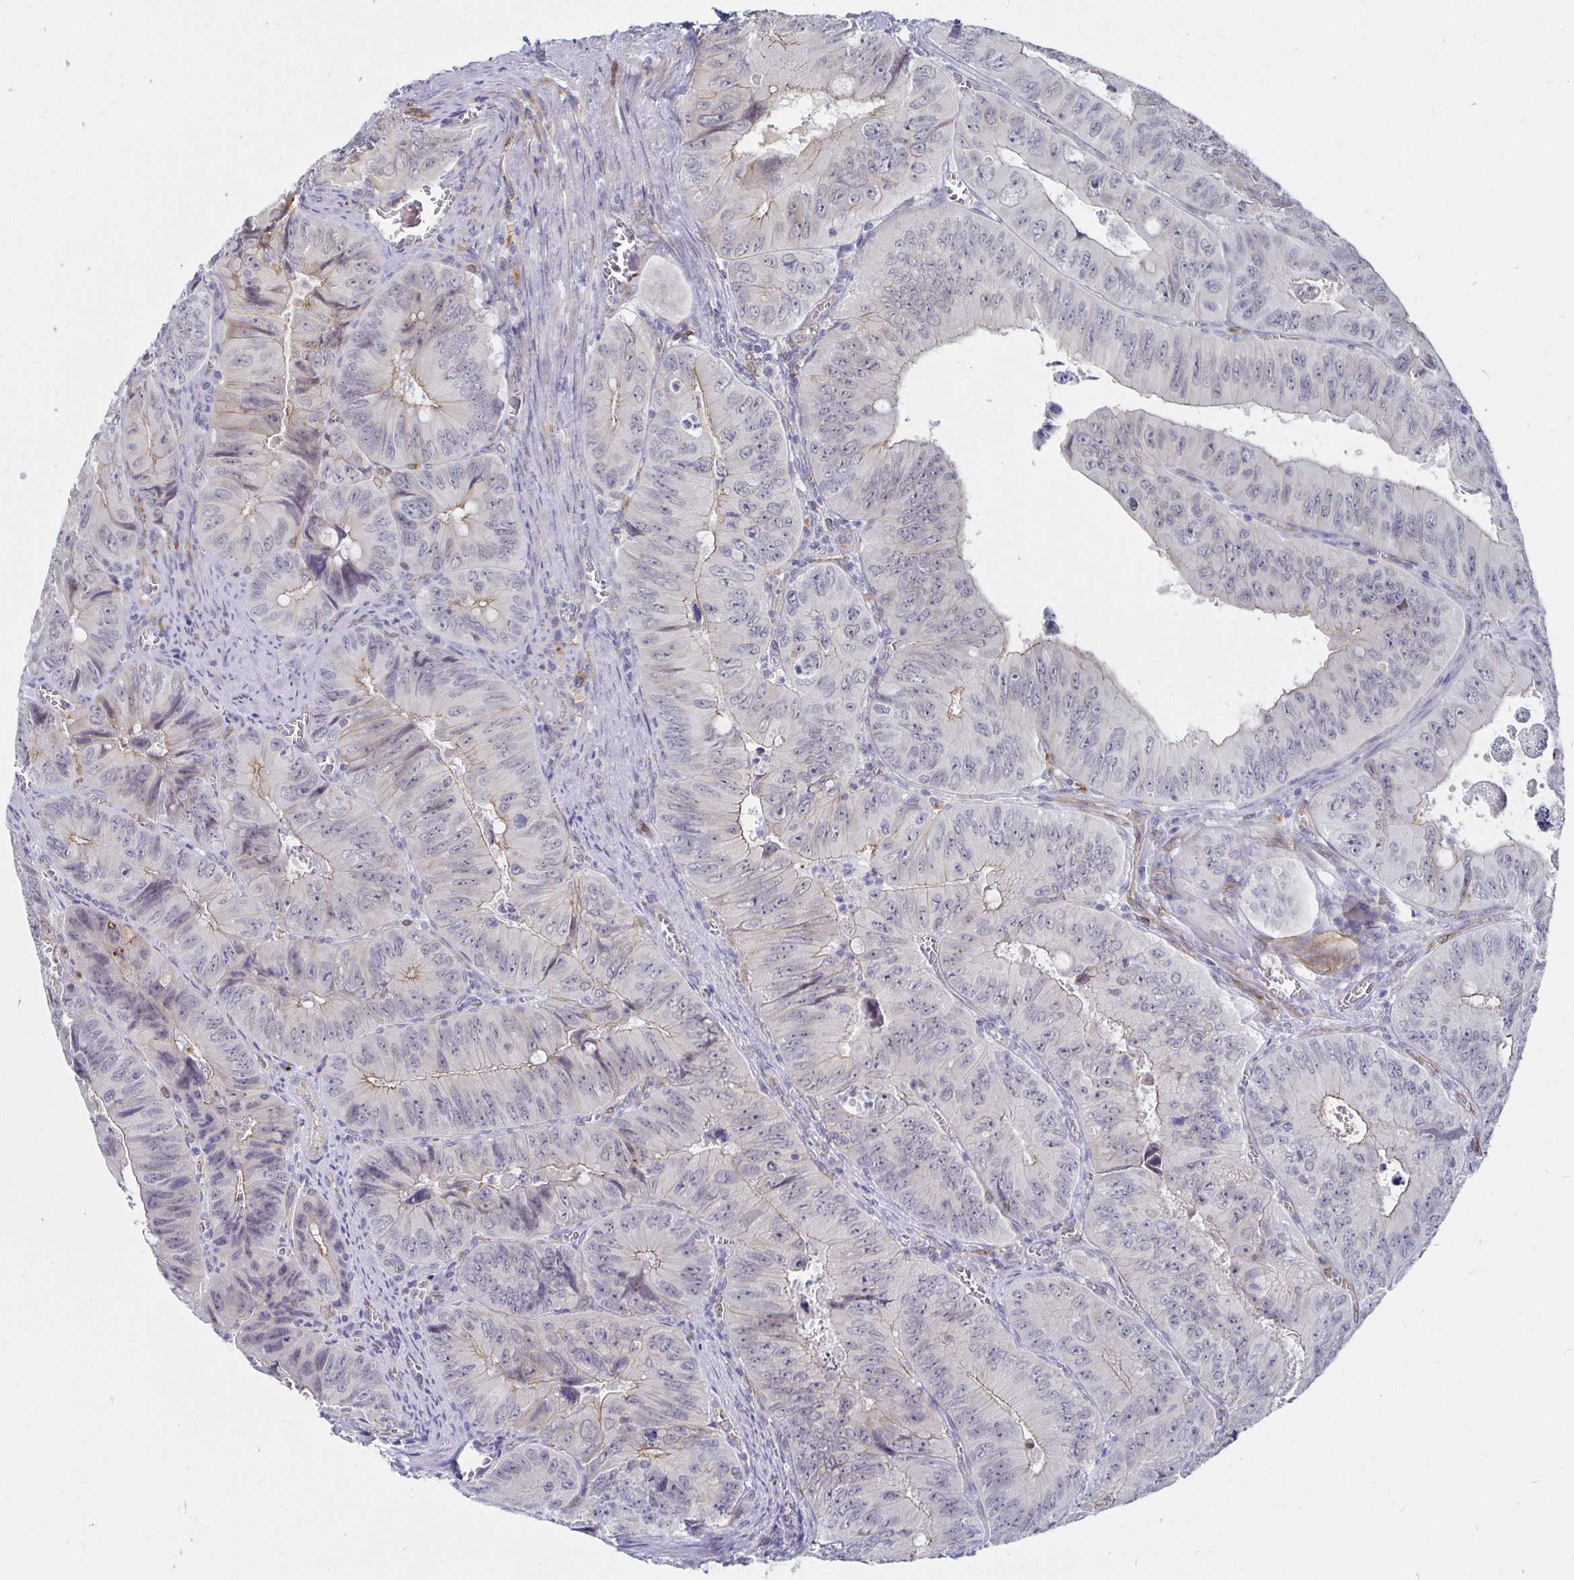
{"staining": {"intensity": "weak", "quantity": "25%-75%", "location": "cytoplasmic/membranous"}, "tissue": "colorectal cancer", "cell_type": "Tumor cells", "image_type": "cancer", "snomed": [{"axis": "morphology", "description": "Adenocarcinoma, NOS"}, {"axis": "topography", "description": "Colon"}], "caption": "A brown stain highlights weak cytoplasmic/membranous staining of a protein in colorectal cancer tumor cells.", "gene": "CCDC85A", "patient": {"sex": "female", "age": 84}}